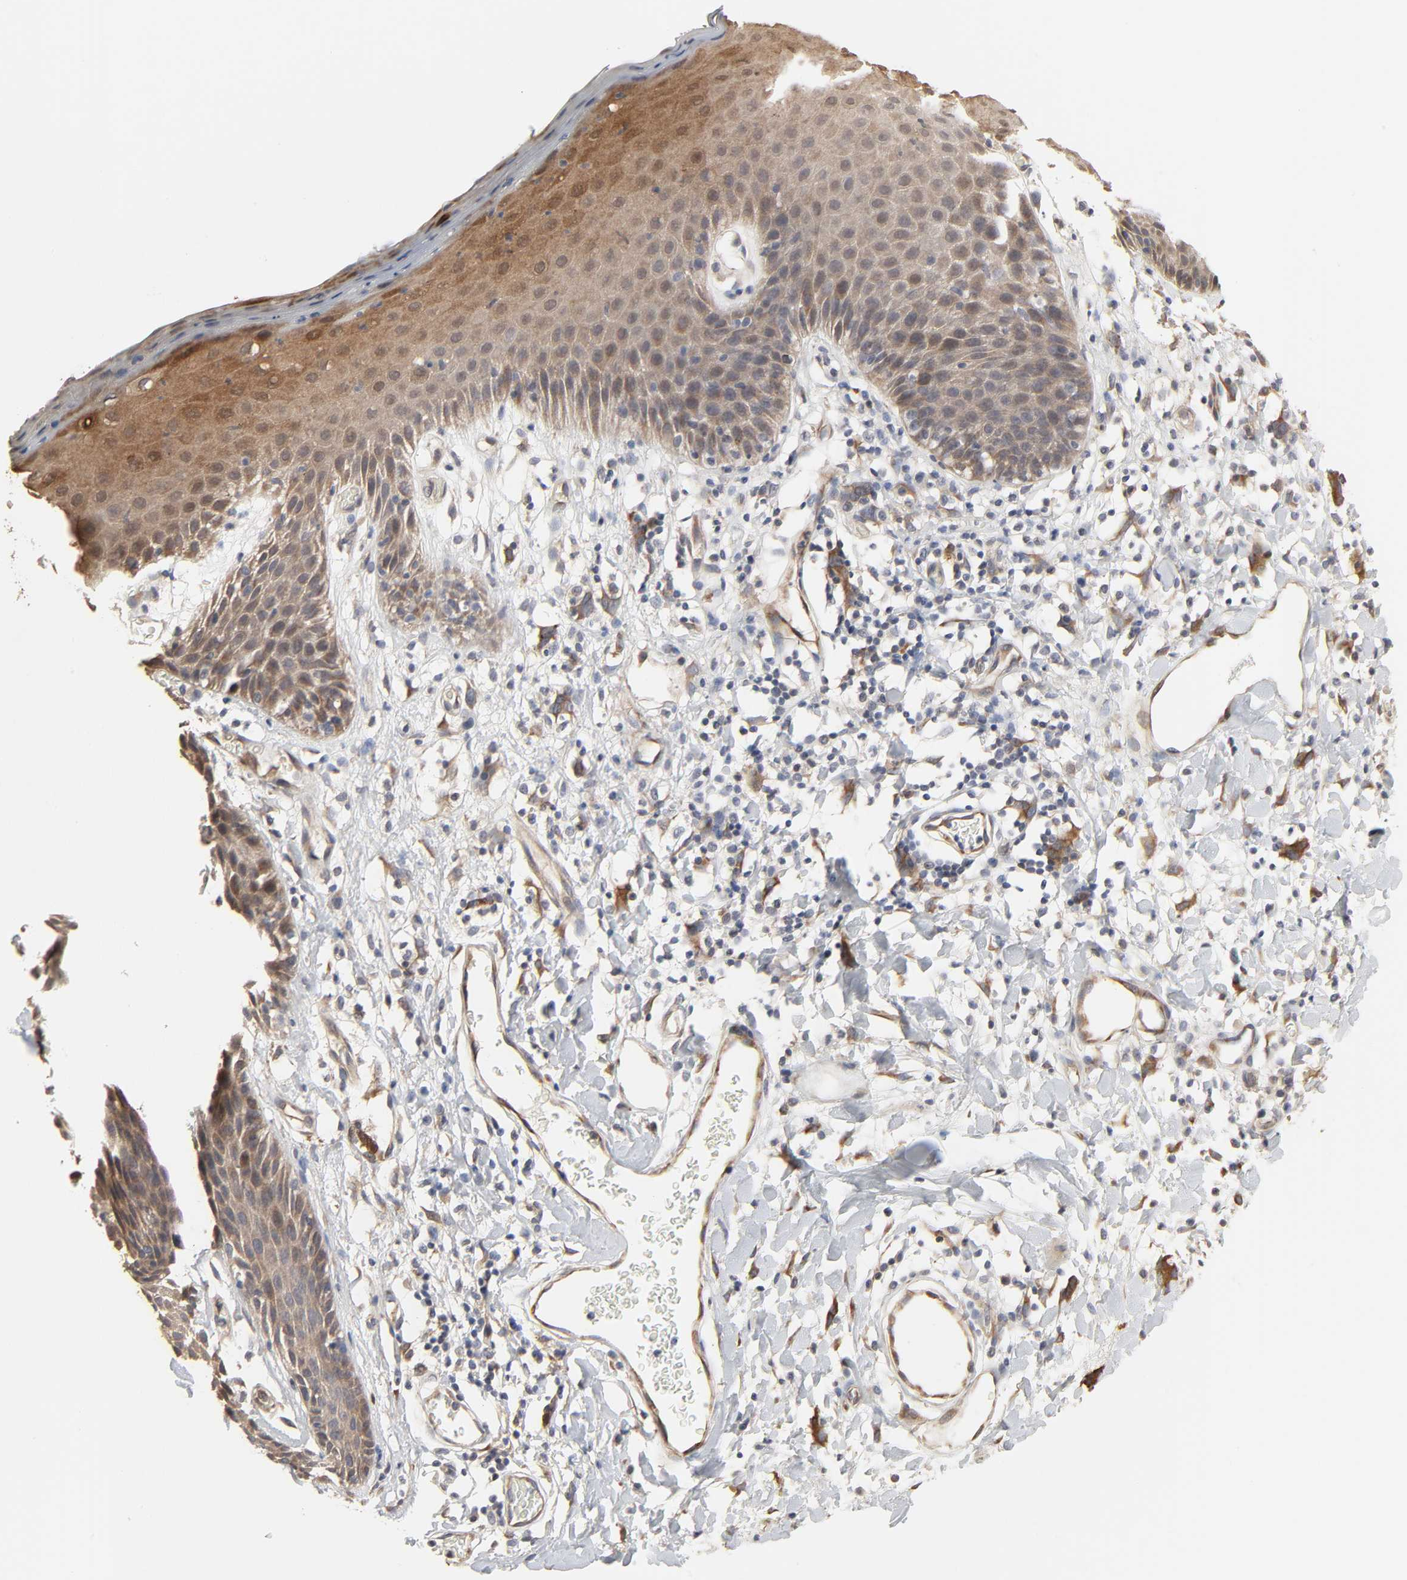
{"staining": {"intensity": "moderate", "quantity": ">75%", "location": "cytoplasmic/membranous,nuclear"}, "tissue": "skin", "cell_type": "Epidermal cells", "image_type": "normal", "snomed": [{"axis": "morphology", "description": "Normal tissue, NOS"}, {"axis": "topography", "description": "Vulva"}, {"axis": "topography", "description": "Peripheral nerve tissue"}], "caption": "Immunohistochemistry (IHC) image of unremarkable human skin stained for a protein (brown), which reveals medium levels of moderate cytoplasmic/membranous,nuclear expression in about >75% of epidermal cells.", "gene": "NDRG2", "patient": {"sex": "female", "age": 68}}